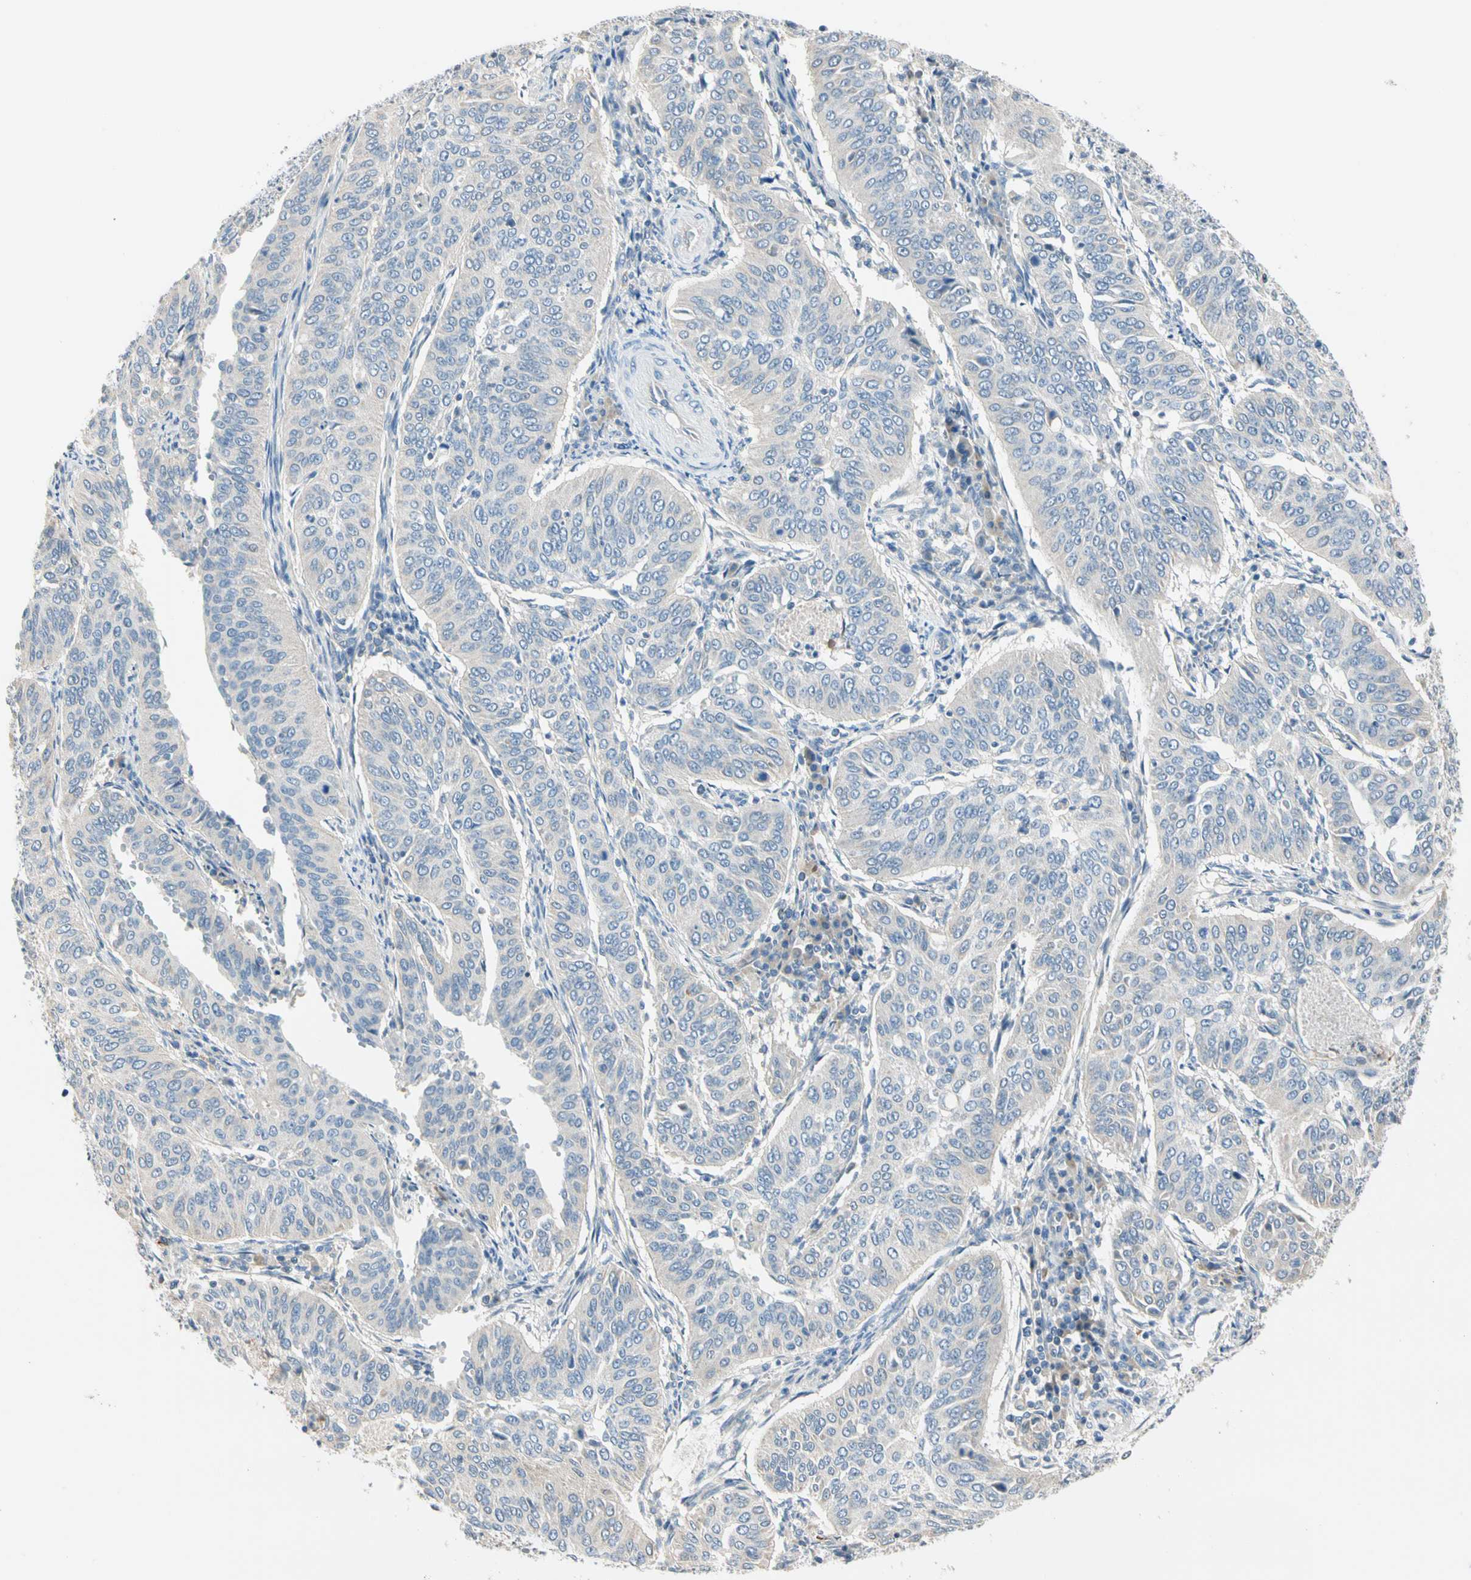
{"staining": {"intensity": "negative", "quantity": "none", "location": "none"}, "tissue": "cervical cancer", "cell_type": "Tumor cells", "image_type": "cancer", "snomed": [{"axis": "morphology", "description": "Normal tissue, NOS"}, {"axis": "morphology", "description": "Squamous cell carcinoma, NOS"}, {"axis": "topography", "description": "Cervix"}], "caption": "Immunohistochemistry image of neoplastic tissue: human cervical cancer stained with DAB shows no significant protein staining in tumor cells.", "gene": "GPR153", "patient": {"sex": "female", "age": 39}}